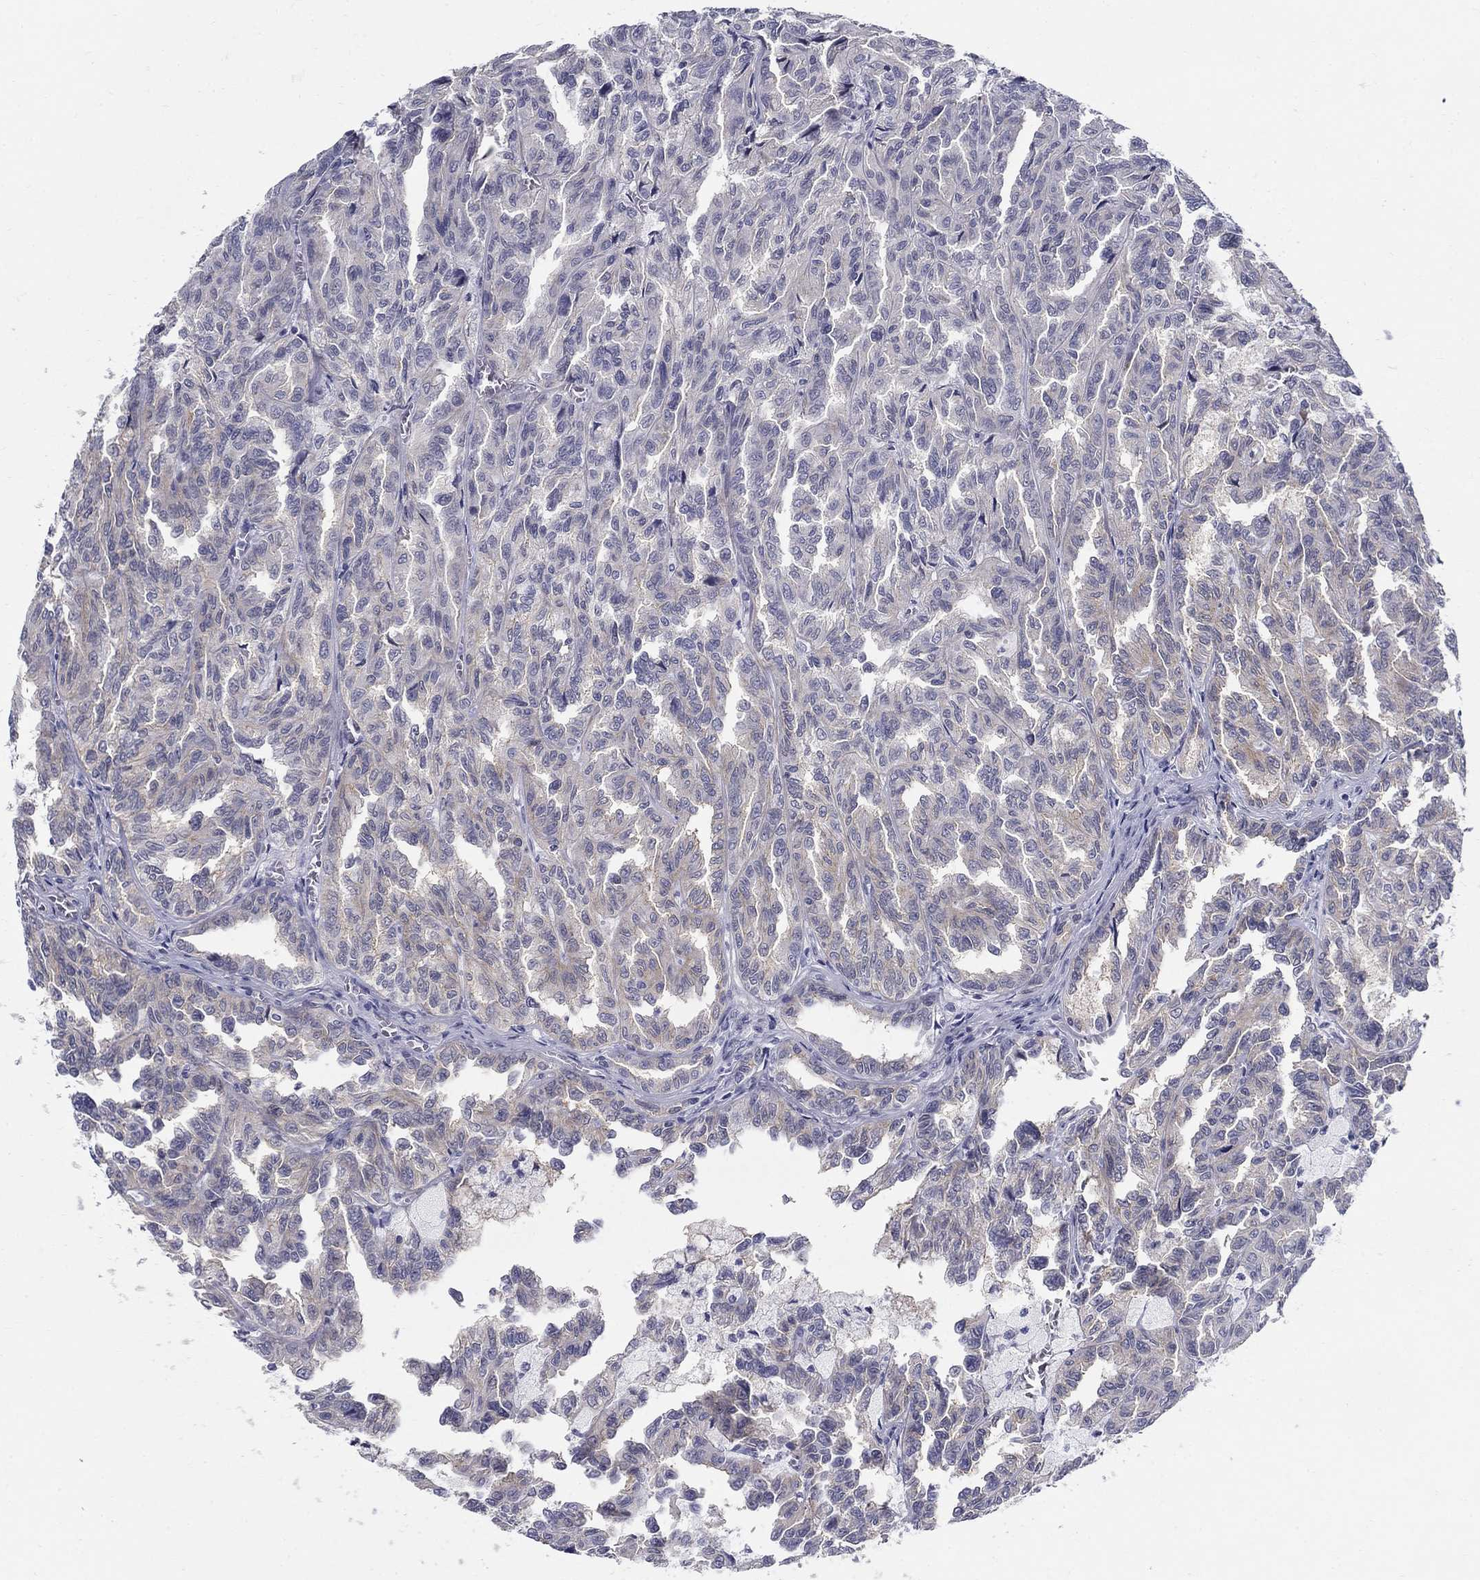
{"staining": {"intensity": "weak", "quantity": "<25%", "location": "cytoplasmic/membranous"}, "tissue": "renal cancer", "cell_type": "Tumor cells", "image_type": "cancer", "snomed": [{"axis": "morphology", "description": "Adenocarcinoma, NOS"}, {"axis": "topography", "description": "Kidney"}], "caption": "Photomicrograph shows no significant protein staining in tumor cells of renal cancer.", "gene": "C4orf19", "patient": {"sex": "male", "age": 79}}